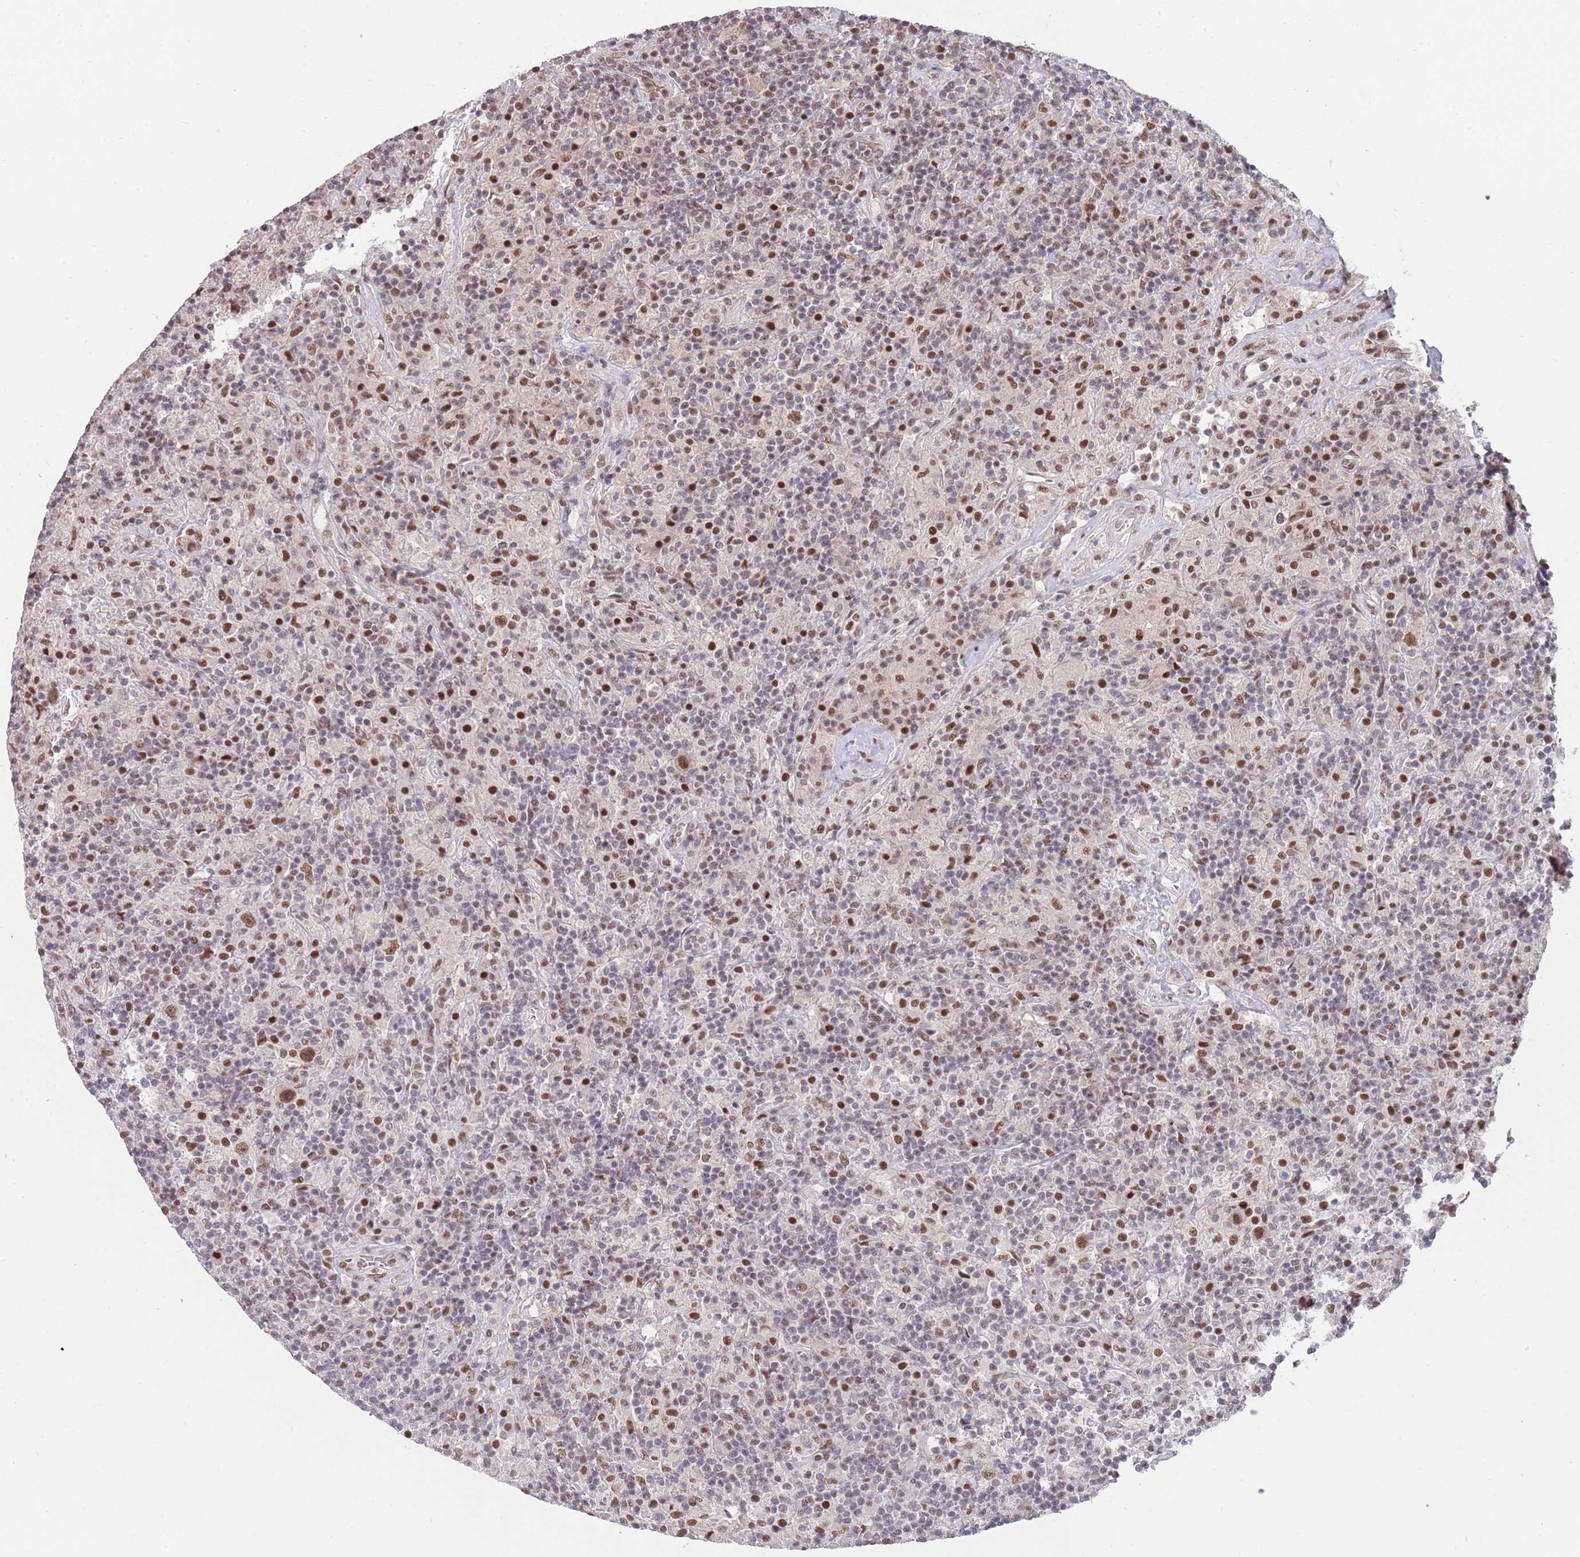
{"staining": {"intensity": "moderate", "quantity": ">75%", "location": "nuclear"}, "tissue": "lymphoma", "cell_type": "Tumor cells", "image_type": "cancer", "snomed": [{"axis": "morphology", "description": "Hodgkin's disease, NOS"}, {"axis": "topography", "description": "Lymph node"}], "caption": "A histopathology image showing moderate nuclear positivity in approximately >75% of tumor cells in Hodgkin's disease, as visualized by brown immunohistochemical staining.", "gene": "ZBTB7A", "patient": {"sex": "male", "age": 70}}